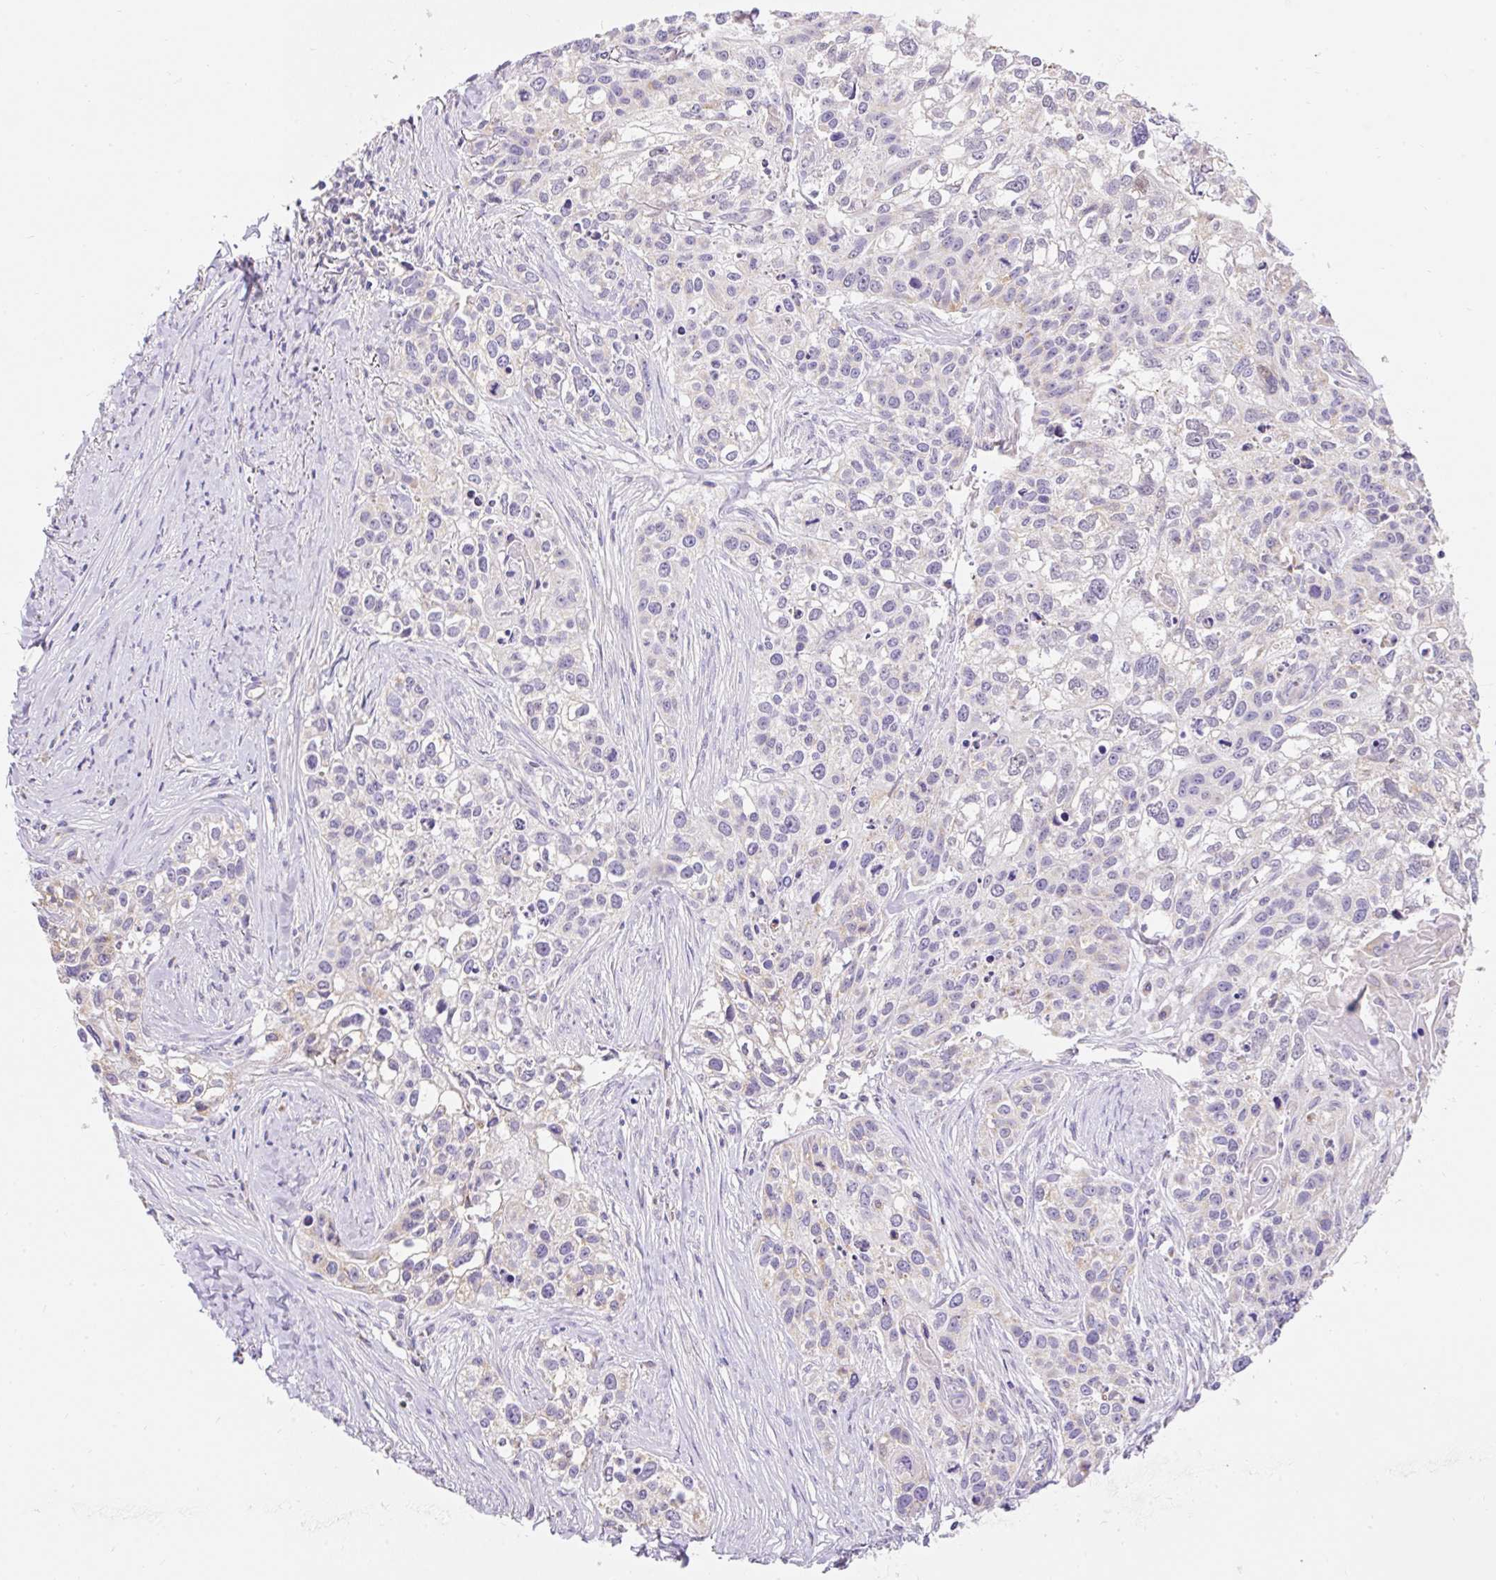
{"staining": {"intensity": "negative", "quantity": "none", "location": "none"}, "tissue": "lung cancer", "cell_type": "Tumor cells", "image_type": "cancer", "snomed": [{"axis": "morphology", "description": "Squamous cell carcinoma, NOS"}, {"axis": "topography", "description": "Lung"}], "caption": "Immunohistochemistry photomicrograph of human lung squamous cell carcinoma stained for a protein (brown), which exhibits no positivity in tumor cells.", "gene": "PMAIP1", "patient": {"sex": "male", "age": 74}}